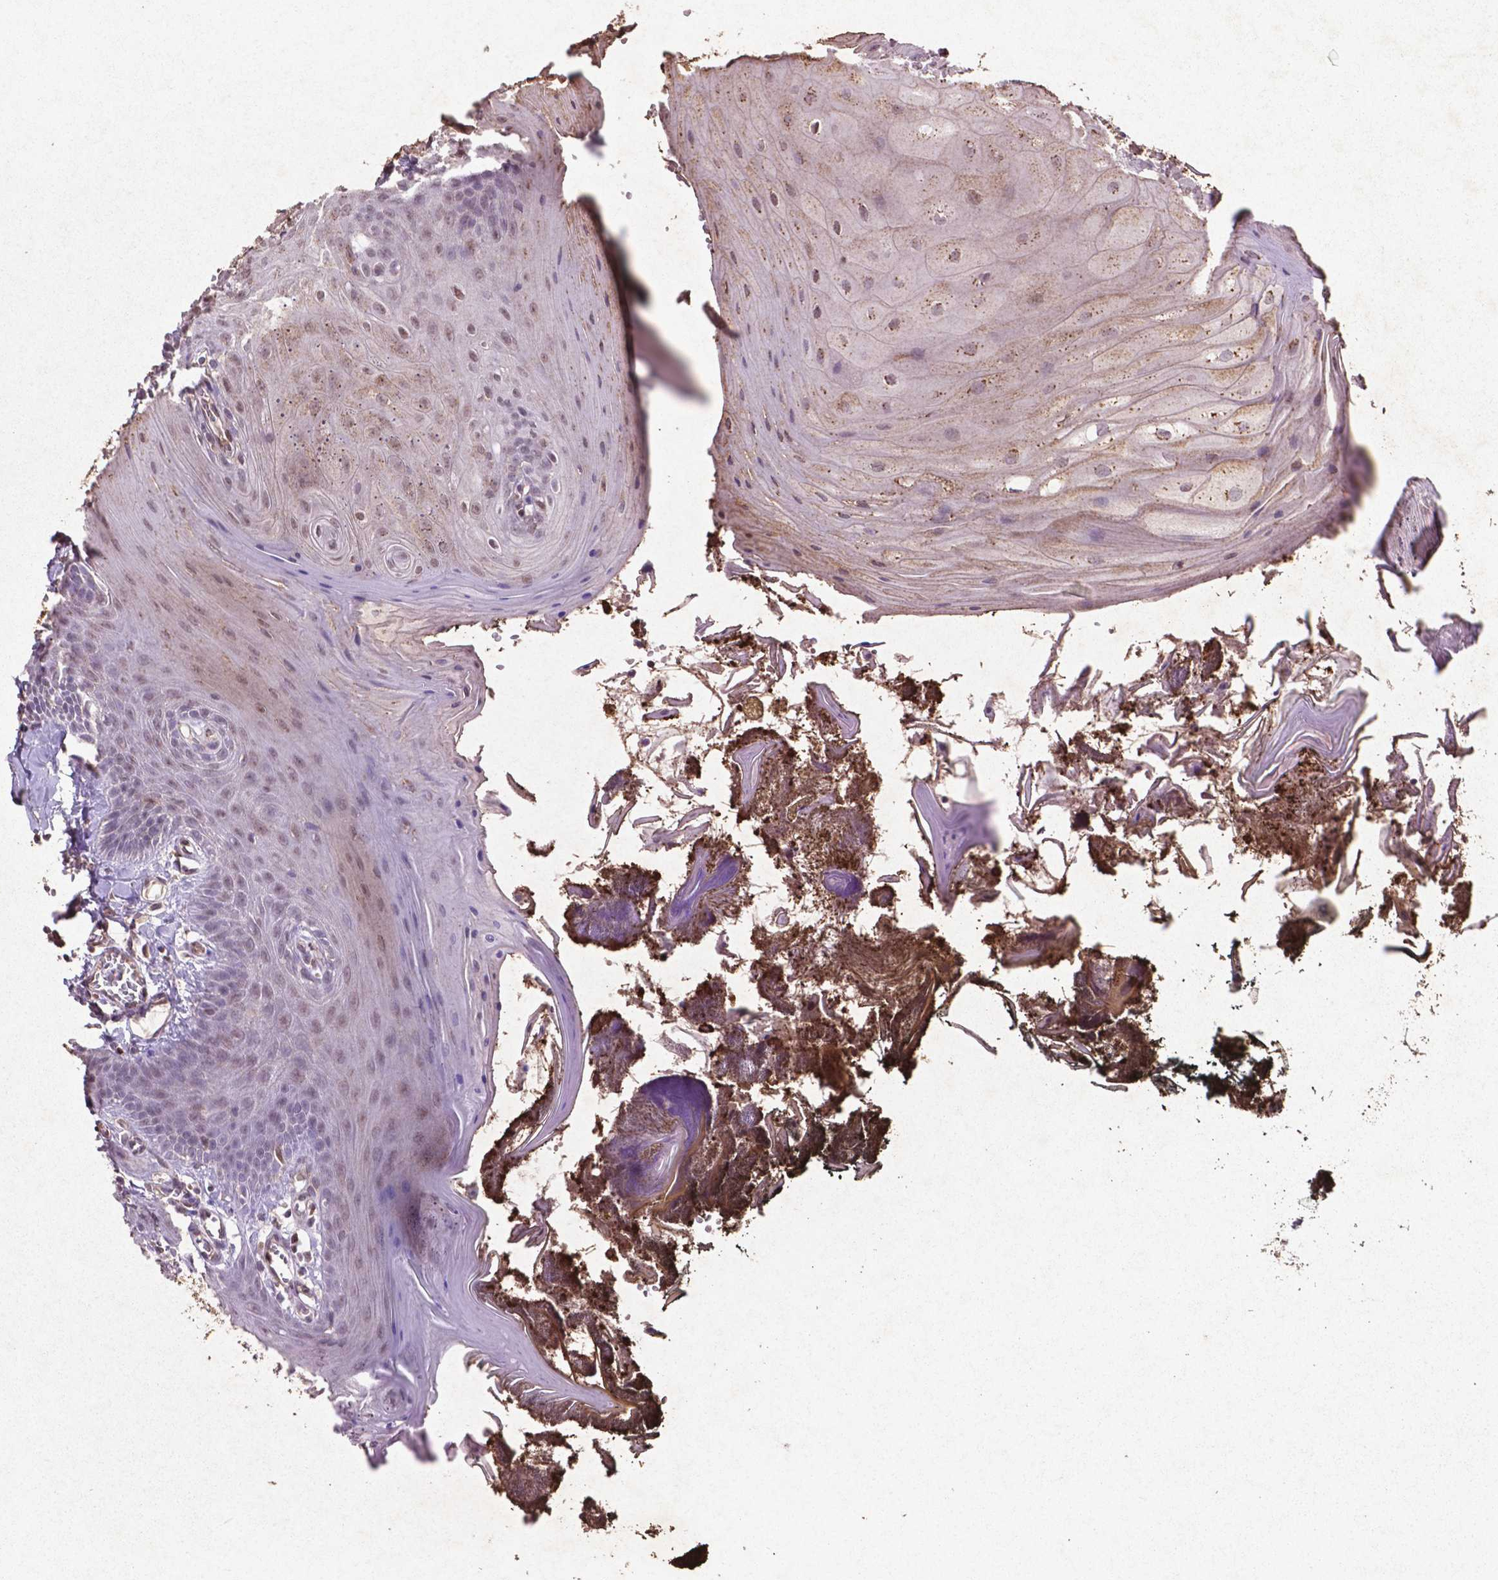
{"staining": {"intensity": "weak", "quantity": "<25%", "location": "cytoplasmic/membranous"}, "tissue": "oral mucosa", "cell_type": "Squamous epithelial cells", "image_type": "normal", "snomed": [{"axis": "morphology", "description": "Normal tissue, NOS"}, {"axis": "topography", "description": "Oral tissue"}], "caption": "Human oral mucosa stained for a protein using IHC reveals no positivity in squamous epithelial cells.", "gene": "GLRX", "patient": {"sex": "male", "age": 9}}